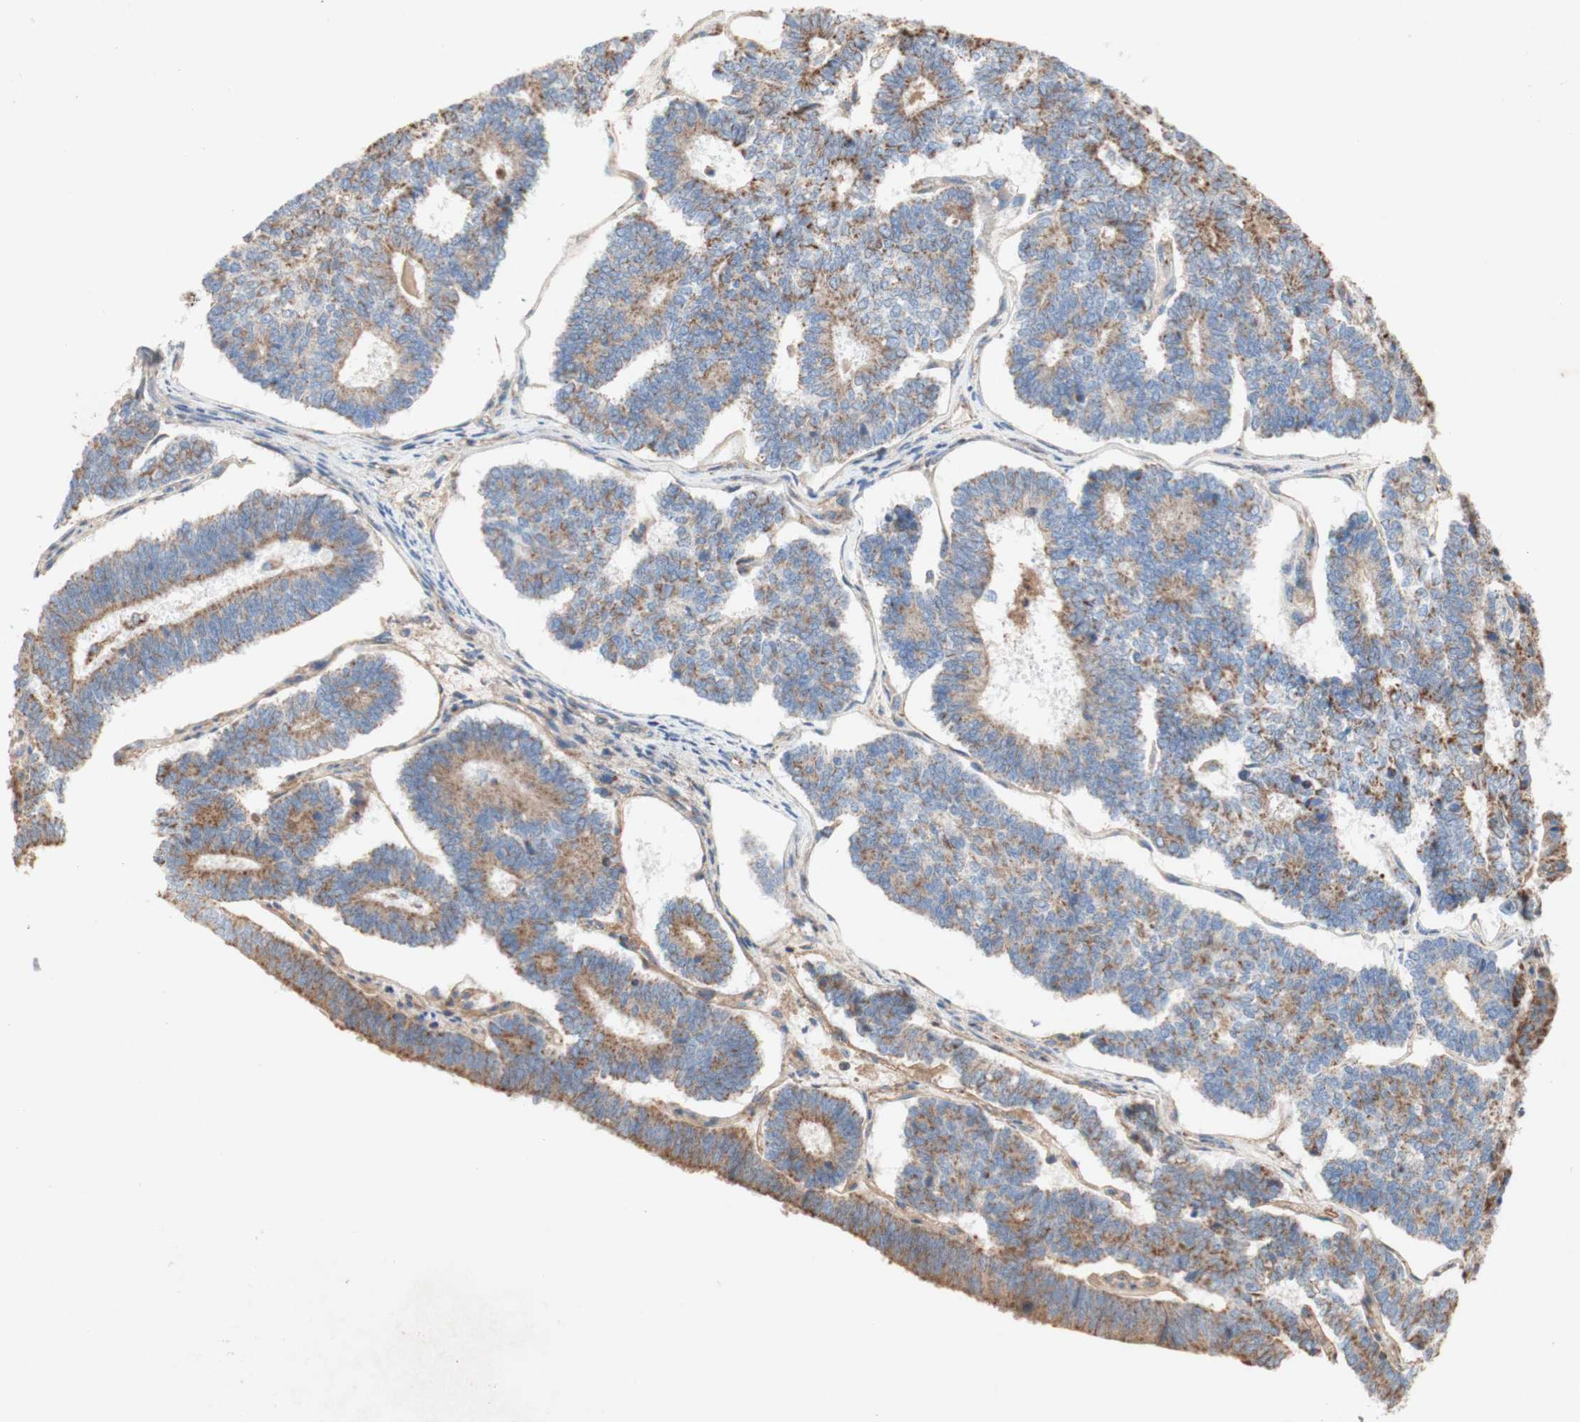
{"staining": {"intensity": "moderate", "quantity": ">75%", "location": "cytoplasmic/membranous"}, "tissue": "endometrial cancer", "cell_type": "Tumor cells", "image_type": "cancer", "snomed": [{"axis": "morphology", "description": "Adenocarcinoma, NOS"}, {"axis": "topography", "description": "Endometrium"}], "caption": "A micrograph showing moderate cytoplasmic/membranous staining in about >75% of tumor cells in endometrial adenocarcinoma, as visualized by brown immunohistochemical staining.", "gene": "SDHB", "patient": {"sex": "female", "age": 70}}